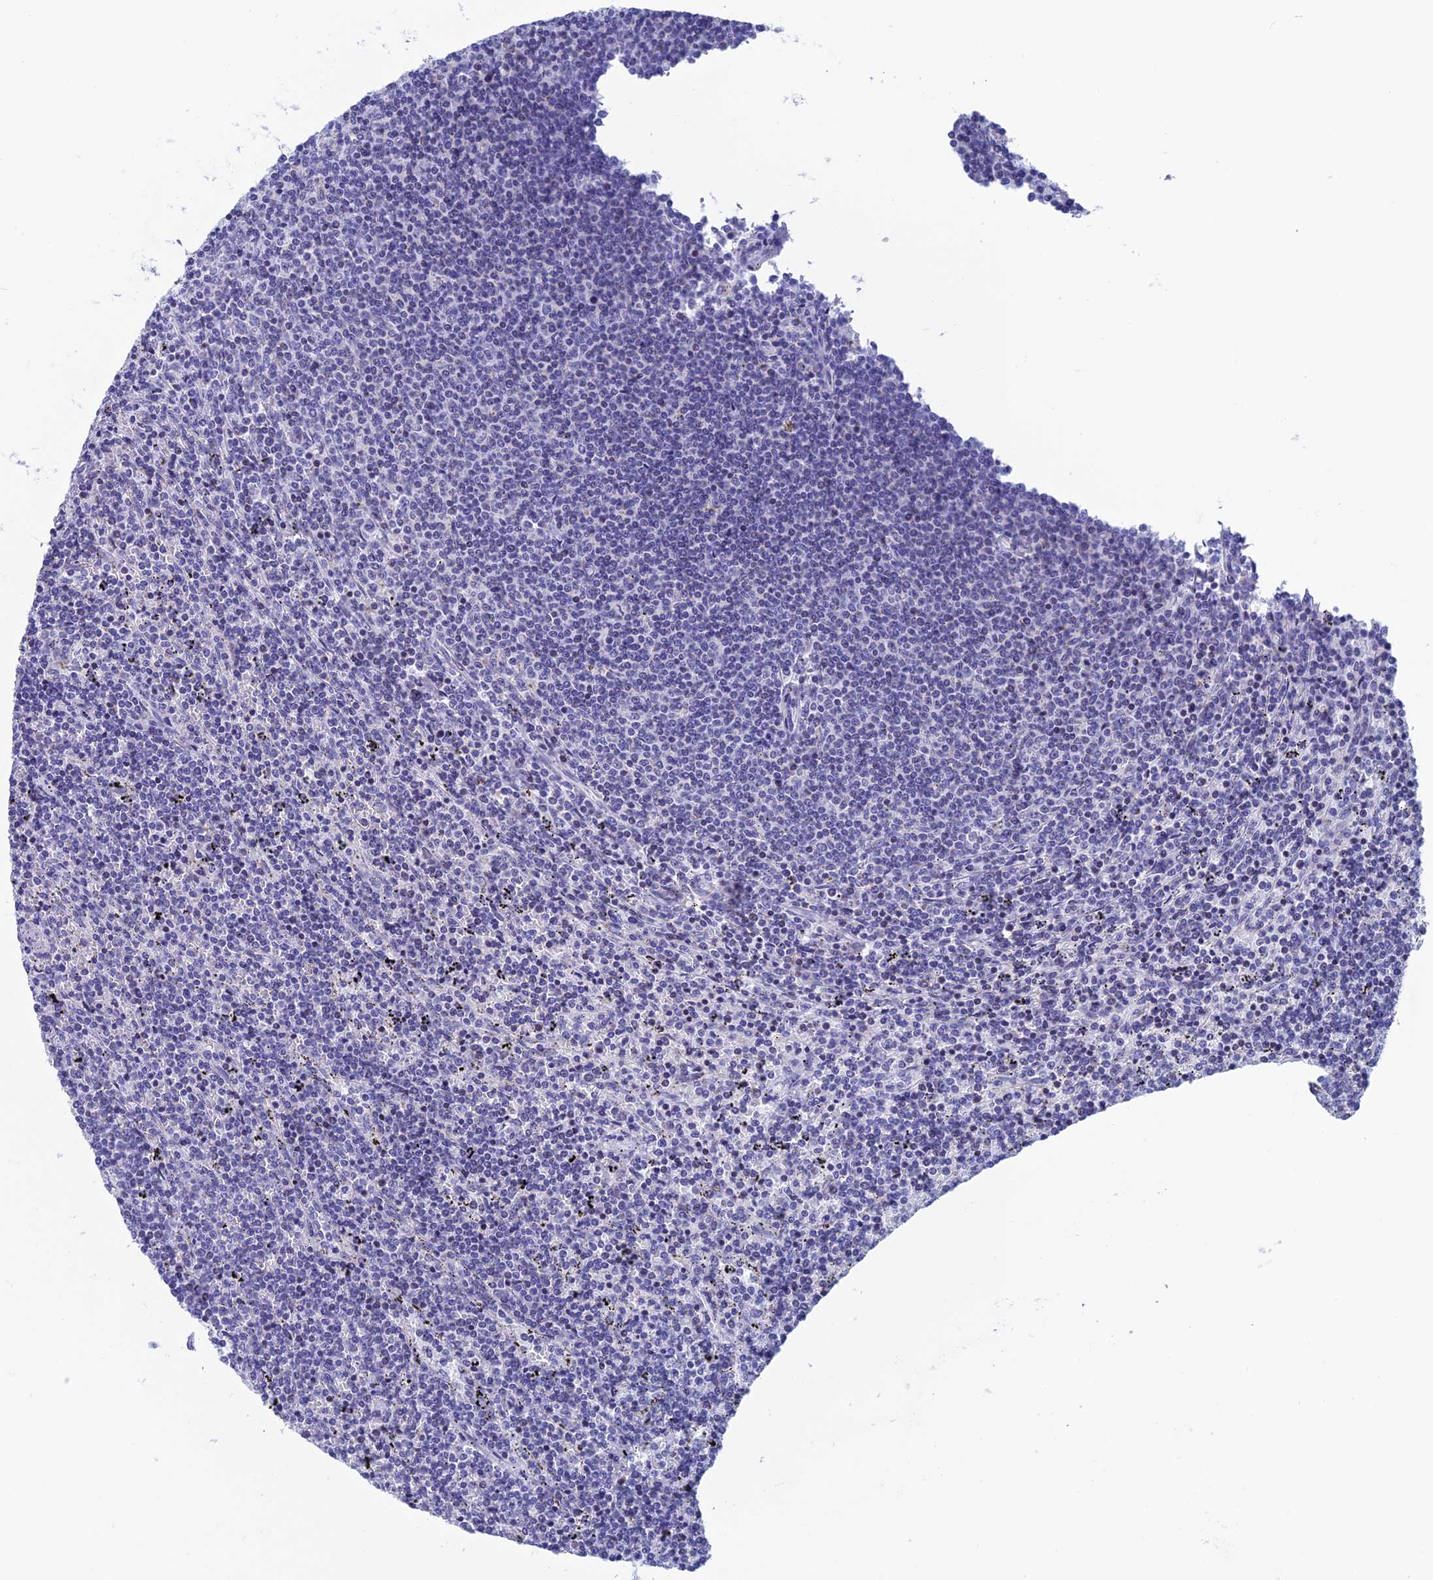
{"staining": {"intensity": "negative", "quantity": "none", "location": "none"}, "tissue": "lymphoma", "cell_type": "Tumor cells", "image_type": "cancer", "snomed": [{"axis": "morphology", "description": "Malignant lymphoma, non-Hodgkin's type, Low grade"}, {"axis": "topography", "description": "Spleen"}], "caption": "The histopathology image exhibits no significant staining in tumor cells of lymphoma.", "gene": "NXPE4", "patient": {"sex": "female", "age": 50}}